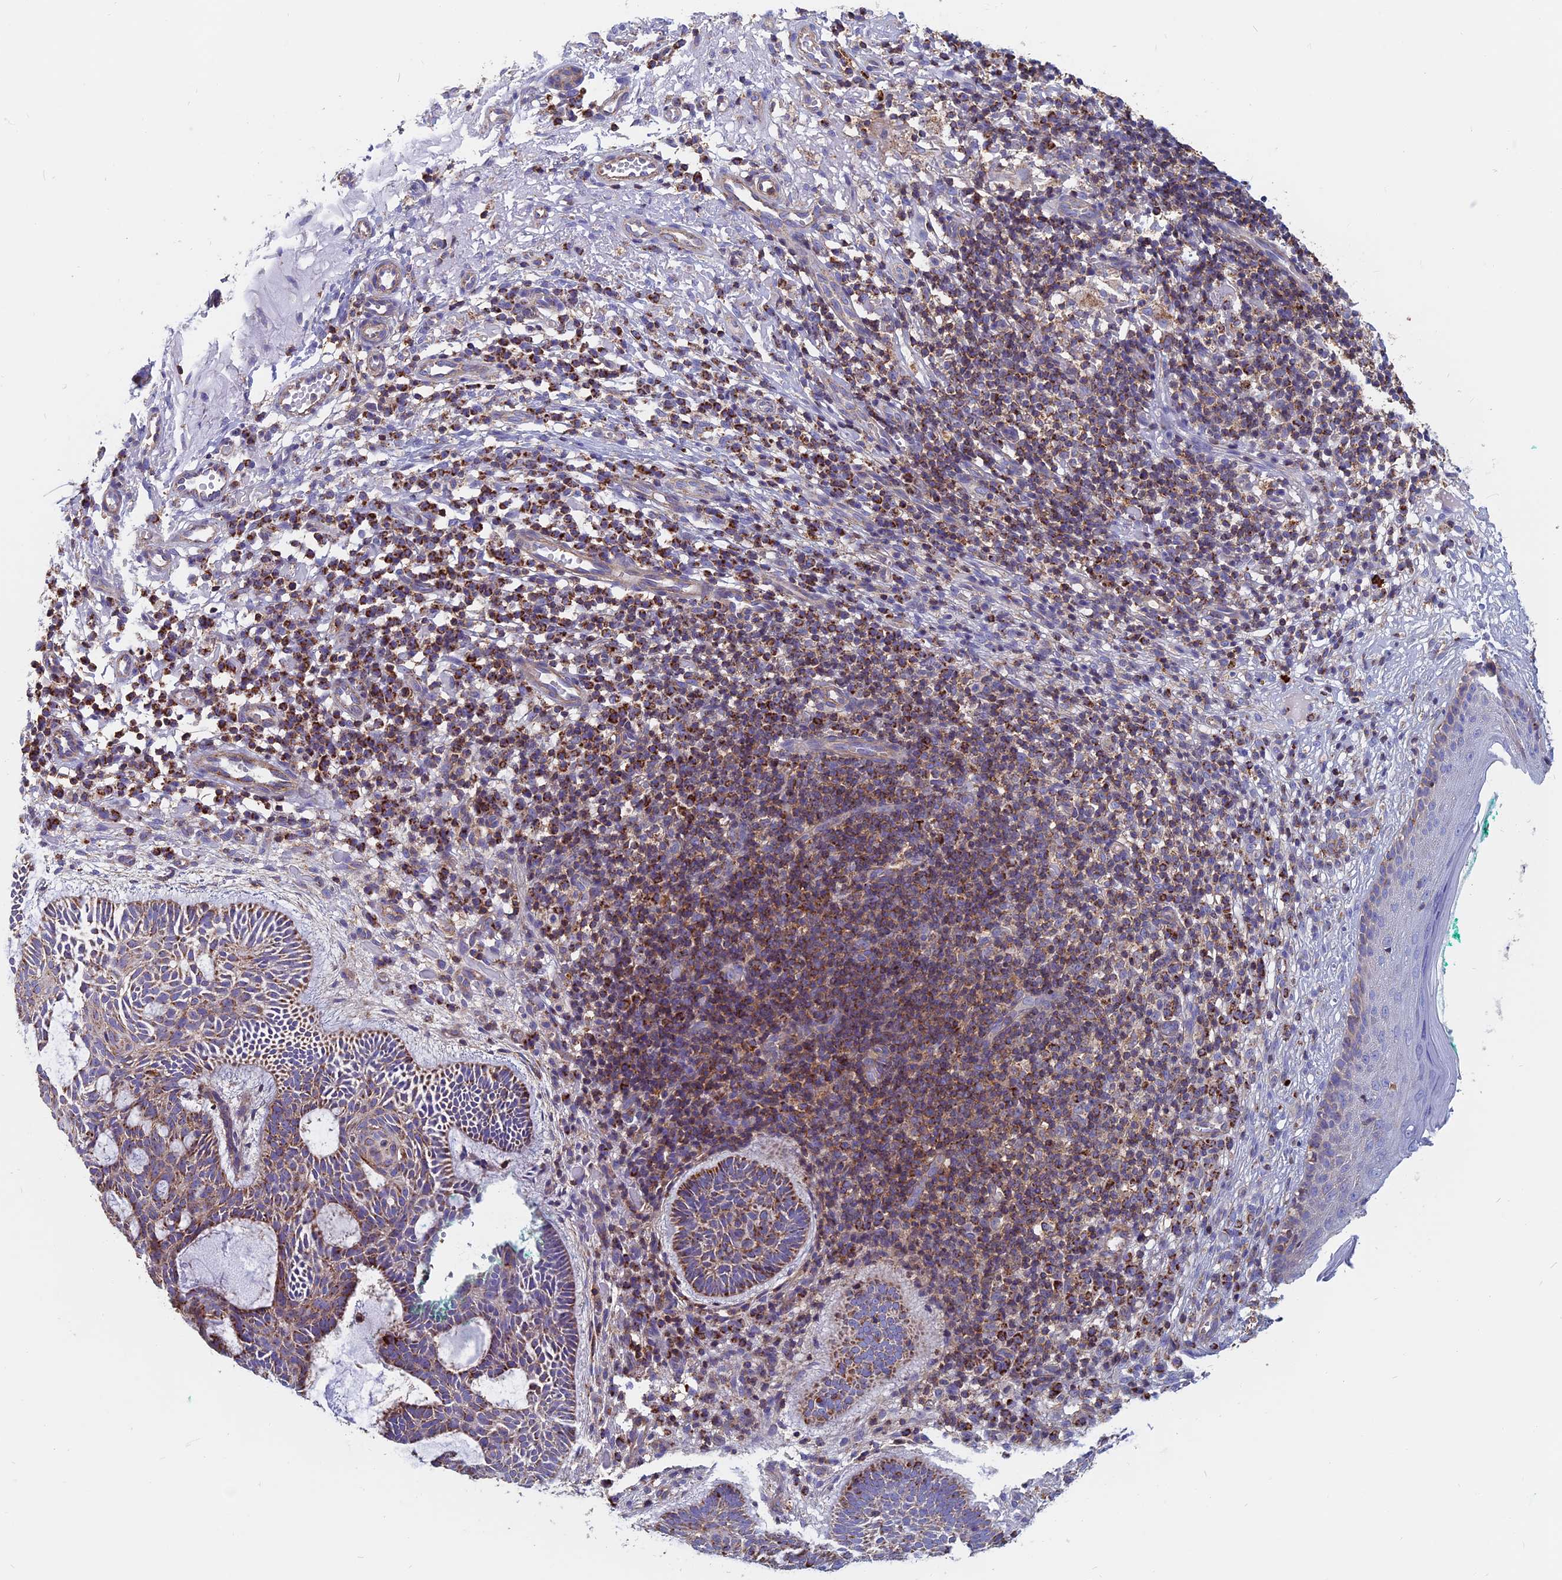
{"staining": {"intensity": "moderate", "quantity": ">75%", "location": "cytoplasmic/membranous"}, "tissue": "skin cancer", "cell_type": "Tumor cells", "image_type": "cancer", "snomed": [{"axis": "morphology", "description": "Basal cell carcinoma"}, {"axis": "topography", "description": "Skin"}], "caption": "Immunohistochemical staining of human skin basal cell carcinoma demonstrates moderate cytoplasmic/membranous protein expression in about >75% of tumor cells. The protein is shown in brown color, while the nuclei are stained blue.", "gene": "HSD17B8", "patient": {"sex": "male", "age": 85}}